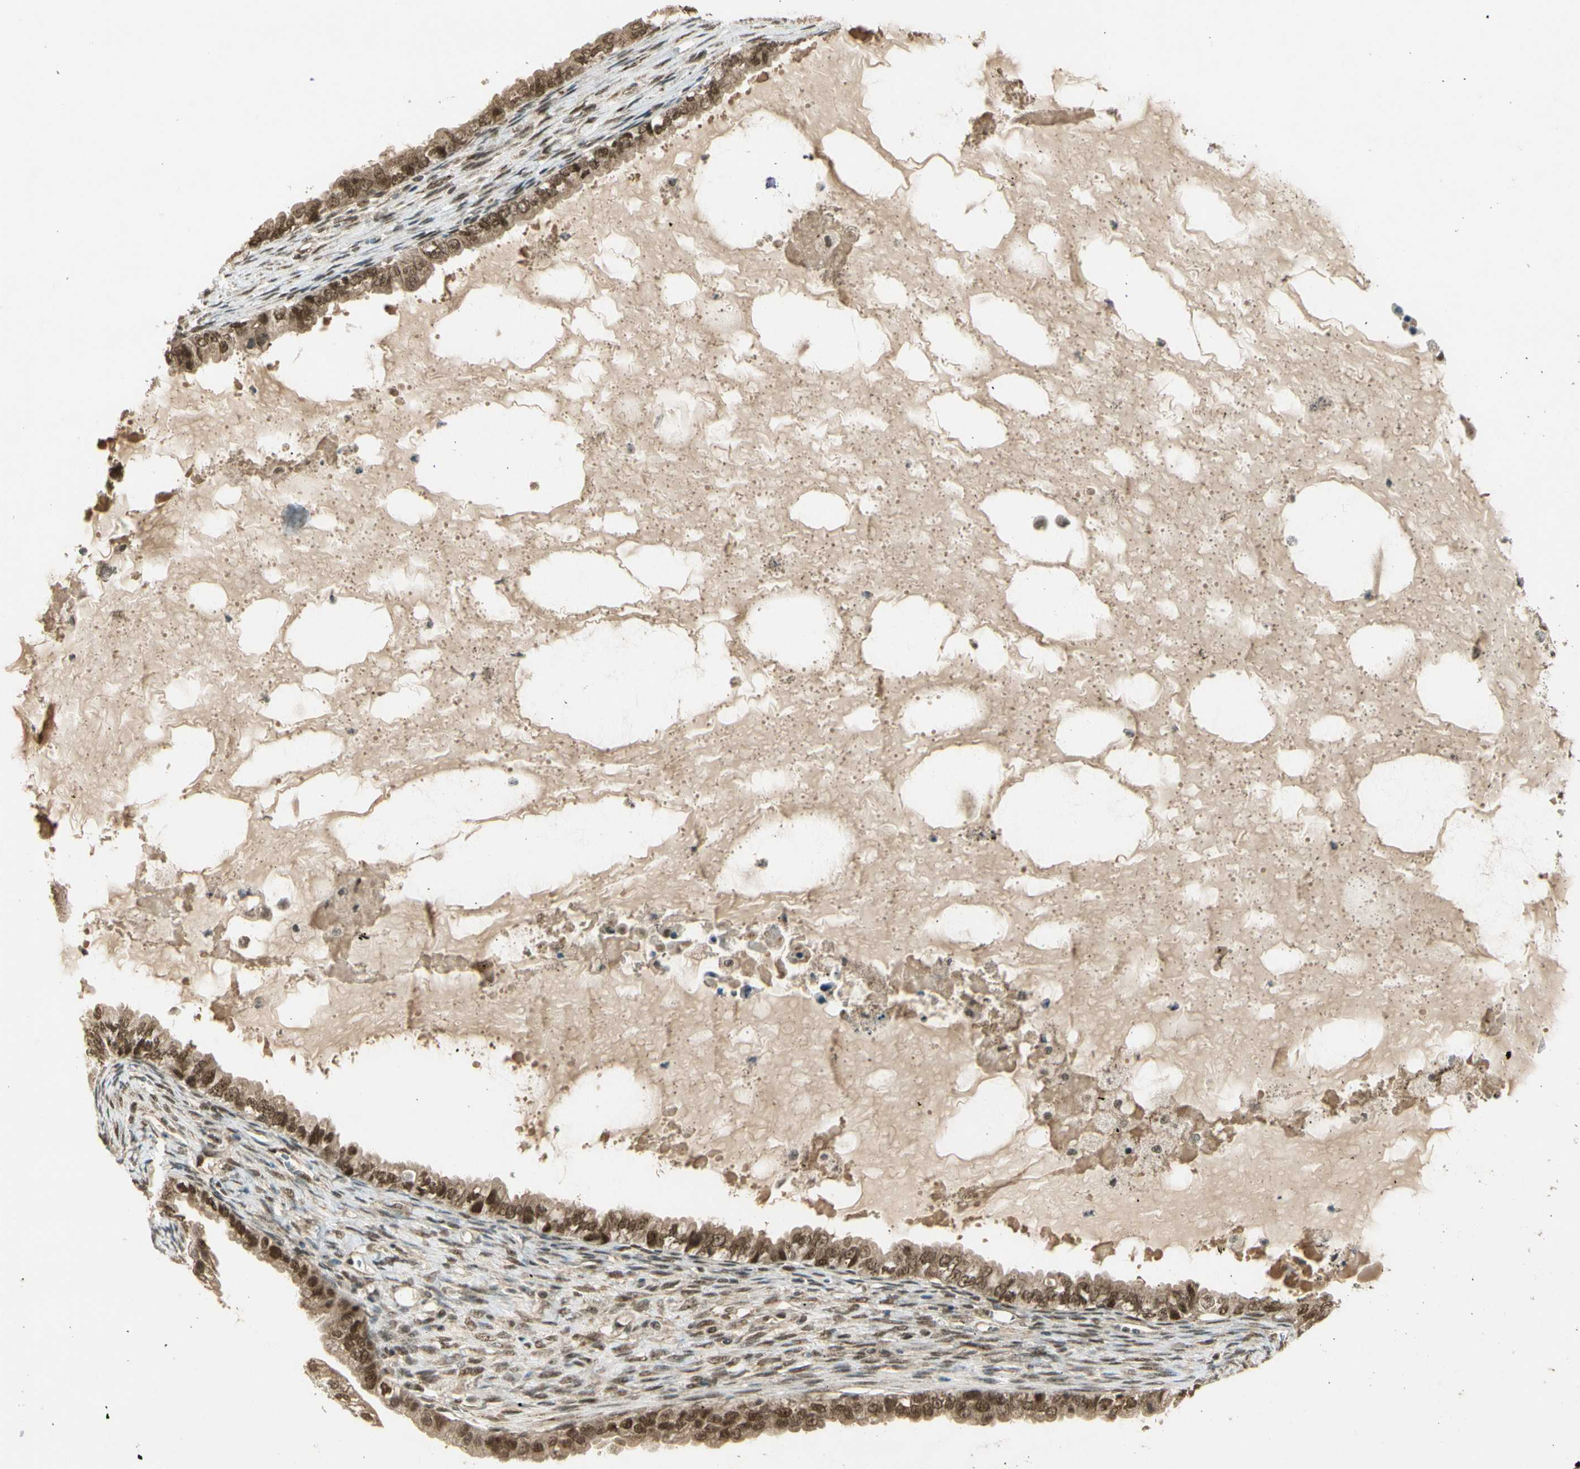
{"staining": {"intensity": "moderate", "quantity": ">75%", "location": "cytoplasmic/membranous,nuclear"}, "tissue": "ovarian cancer", "cell_type": "Tumor cells", "image_type": "cancer", "snomed": [{"axis": "morphology", "description": "Cystadenocarcinoma, mucinous, NOS"}, {"axis": "topography", "description": "Ovary"}], "caption": "Tumor cells show moderate cytoplasmic/membranous and nuclear positivity in approximately >75% of cells in ovarian cancer.", "gene": "ZNF135", "patient": {"sex": "female", "age": 80}}